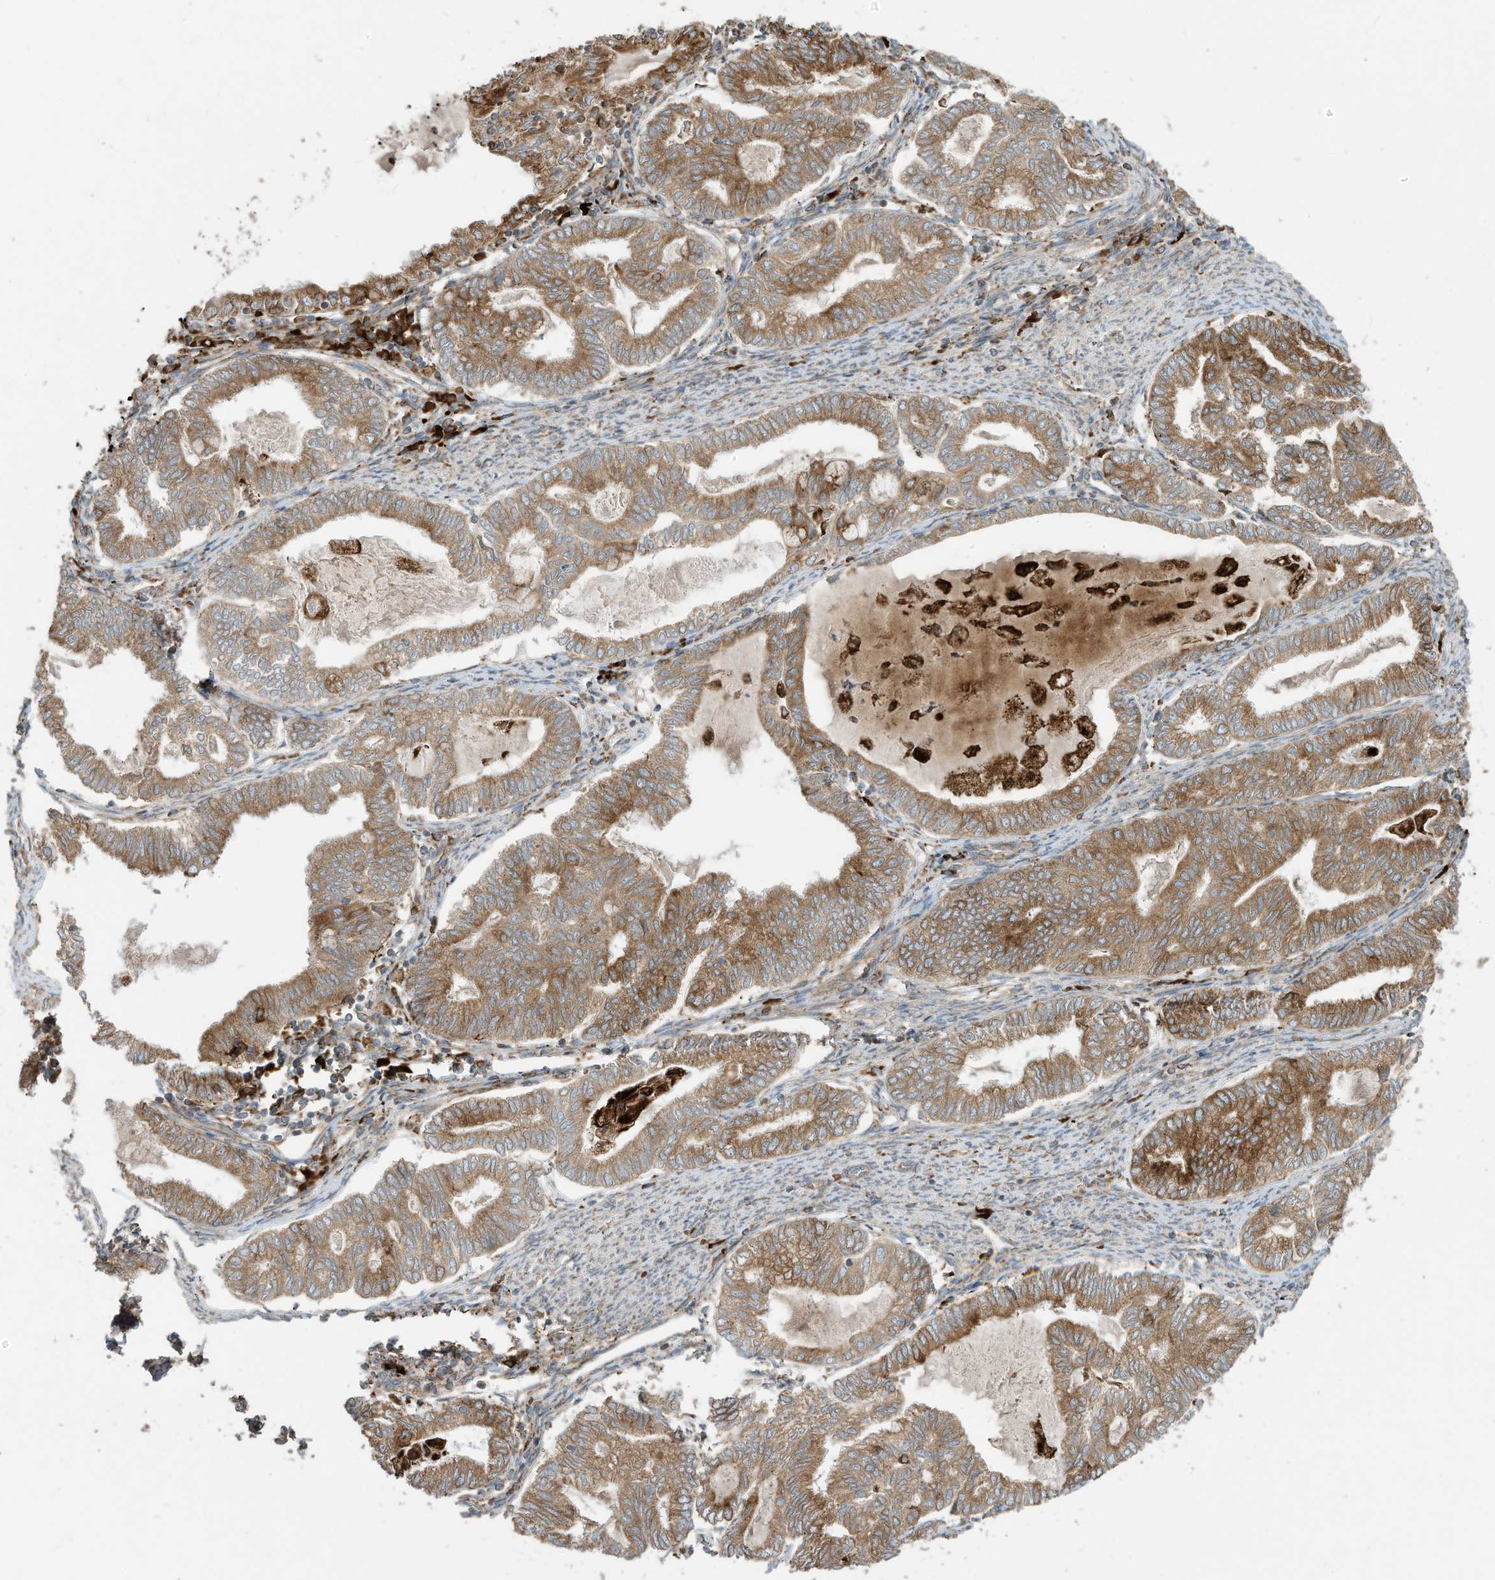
{"staining": {"intensity": "moderate", "quantity": ">75%", "location": "cytoplasmic/membranous"}, "tissue": "endometrial cancer", "cell_type": "Tumor cells", "image_type": "cancer", "snomed": [{"axis": "morphology", "description": "Adenocarcinoma, NOS"}, {"axis": "topography", "description": "Endometrium"}], "caption": "This image reveals immunohistochemistry staining of adenocarcinoma (endometrial), with medium moderate cytoplasmic/membranous expression in about >75% of tumor cells.", "gene": "TRNAU1AP", "patient": {"sex": "female", "age": 79}}